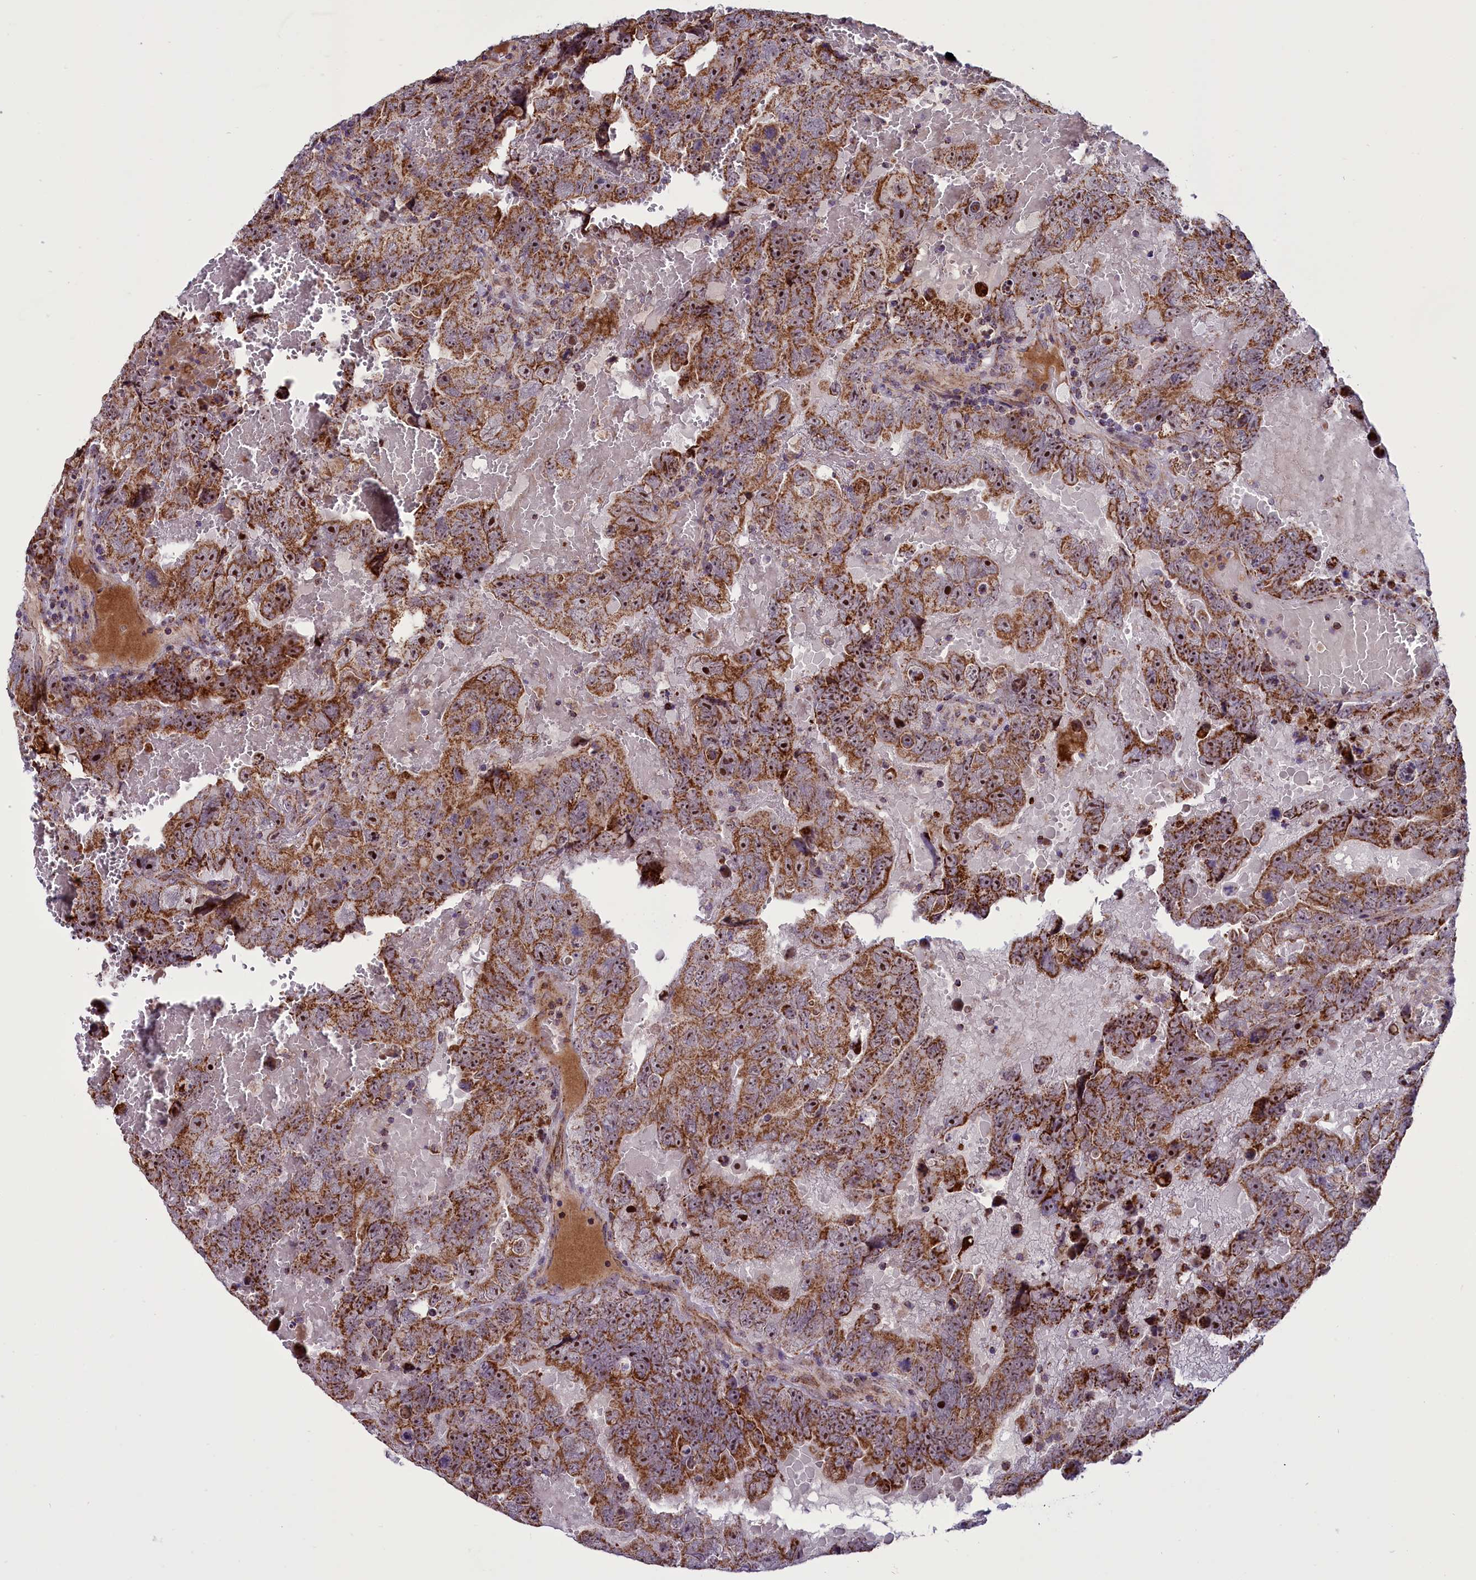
{"staining": {"intensity": "moderate", "quantity": ">75%", "location": "cytoplasmic/membranous,nuclear"}, "tissue": "testis cancer", "cell_type": "Tumor cells", "image_type": "cancer", "snomed": [{"axis": "morphology", "description": "Carcinoma, Embryonal, NOS"}, {"axis": "topography", "description": "Testis"}], "caption": "Brown immunohistochemical staining in human embryonal carcinoma (testis) exhibits moderate cytoplasmic/membranous and nuclear staining in about >75% of tumor cells.", "gene": "GLRX5", "patient": {"sex": "male", "age": 45}}